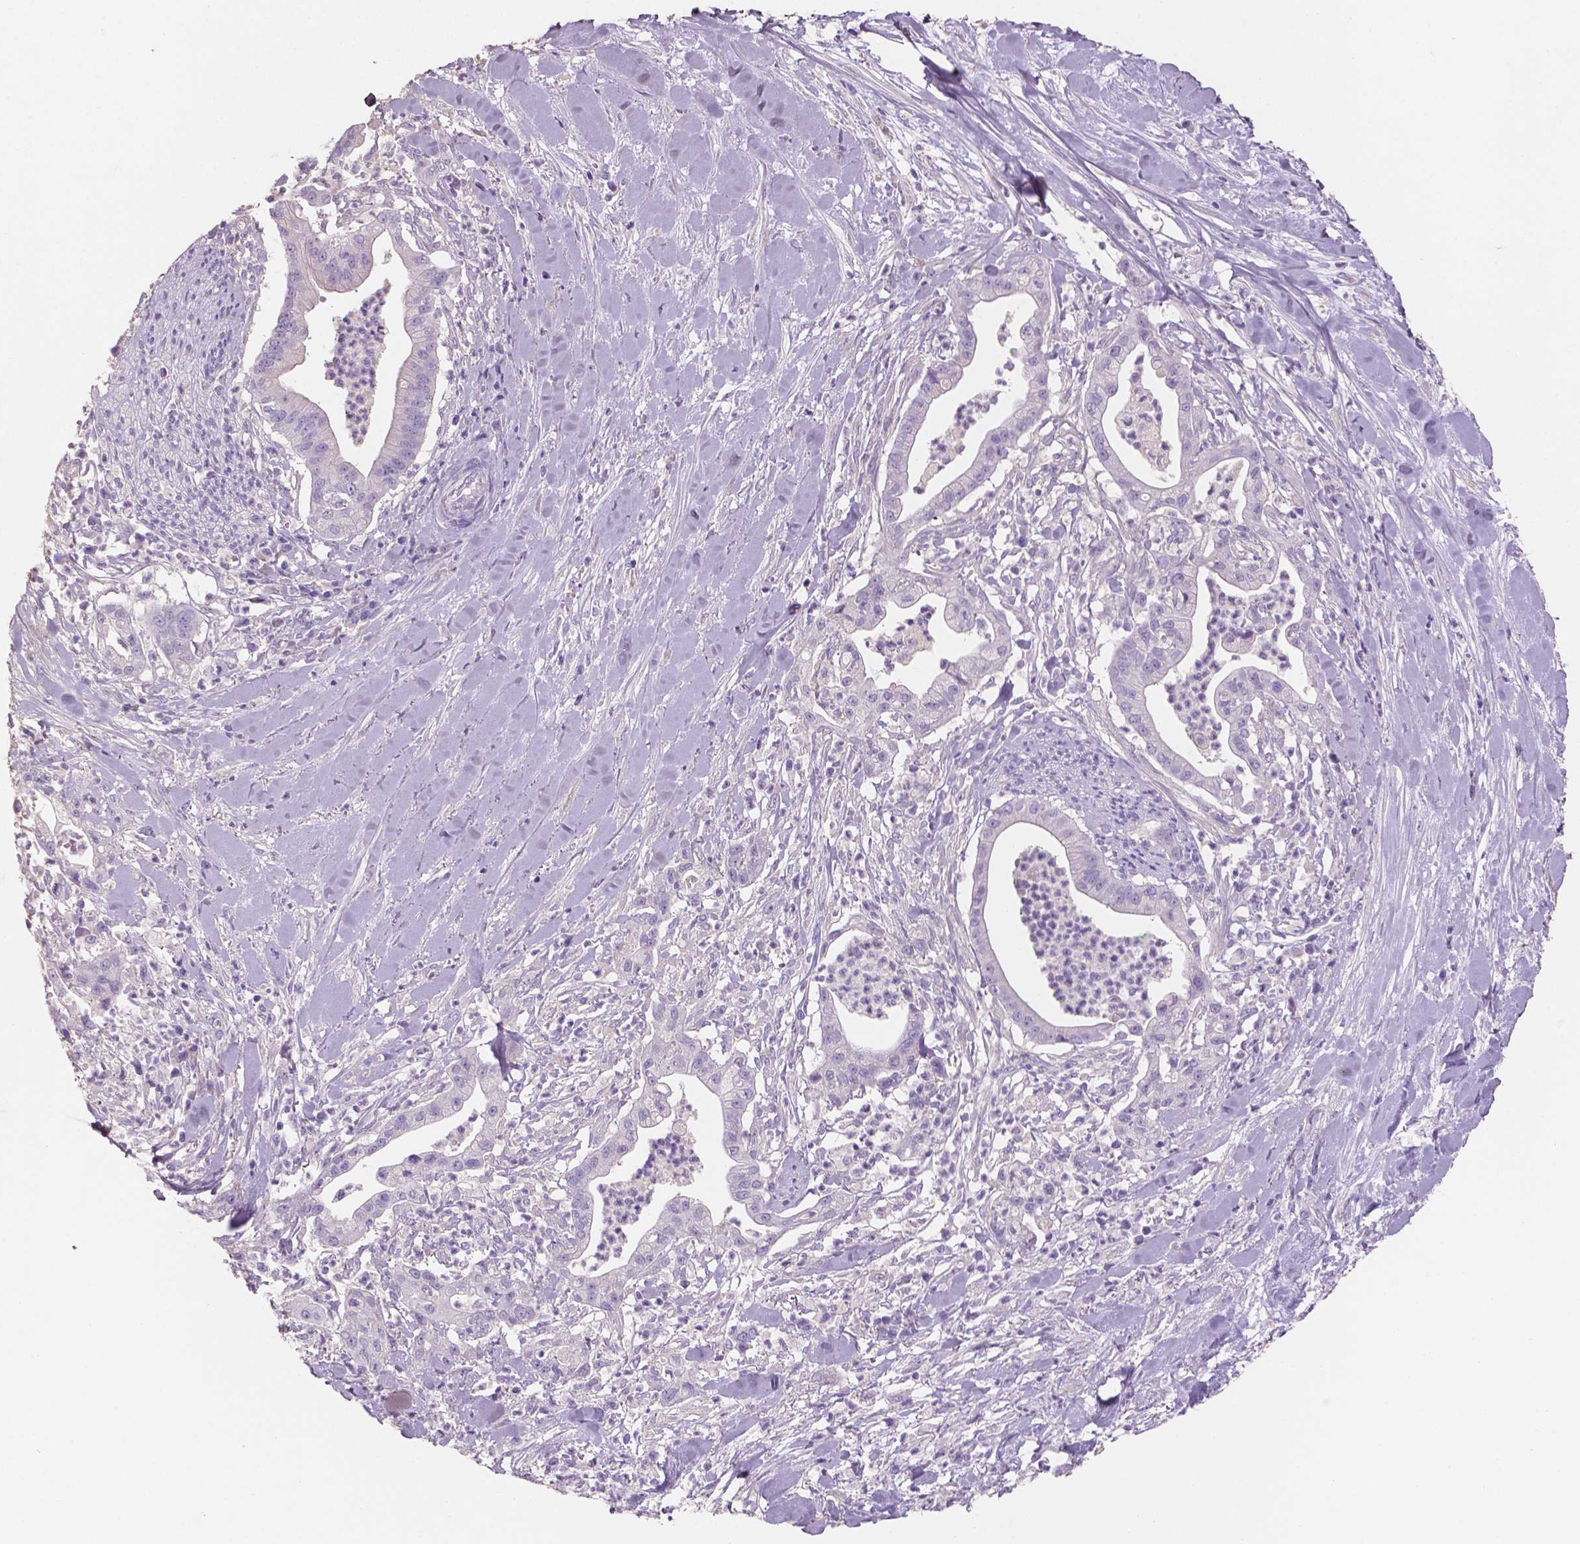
{"staining": {"intensity": "negative", "quantity": "none", "location": "none"}, "tissue": "pancreatic cancer", "cell_type": "Tumor cells", "image_type": "cancer", "snomed": [{"axis": "morphology", "description": "Normal tissue, NOS"}, {"axis": "morphology", "description": "Adenocarcinoma, NOS"}, {"axis": "topography", "description": "Lymph node"}, {"axis": "topography", "description": "Pancreas"}], "caption": "Tumor cells are negative for protein expression in human pancreatic cancer (adenocarcinoma).", "gene": "SBSN", "patient": {"sex": "female", "age": 58}}